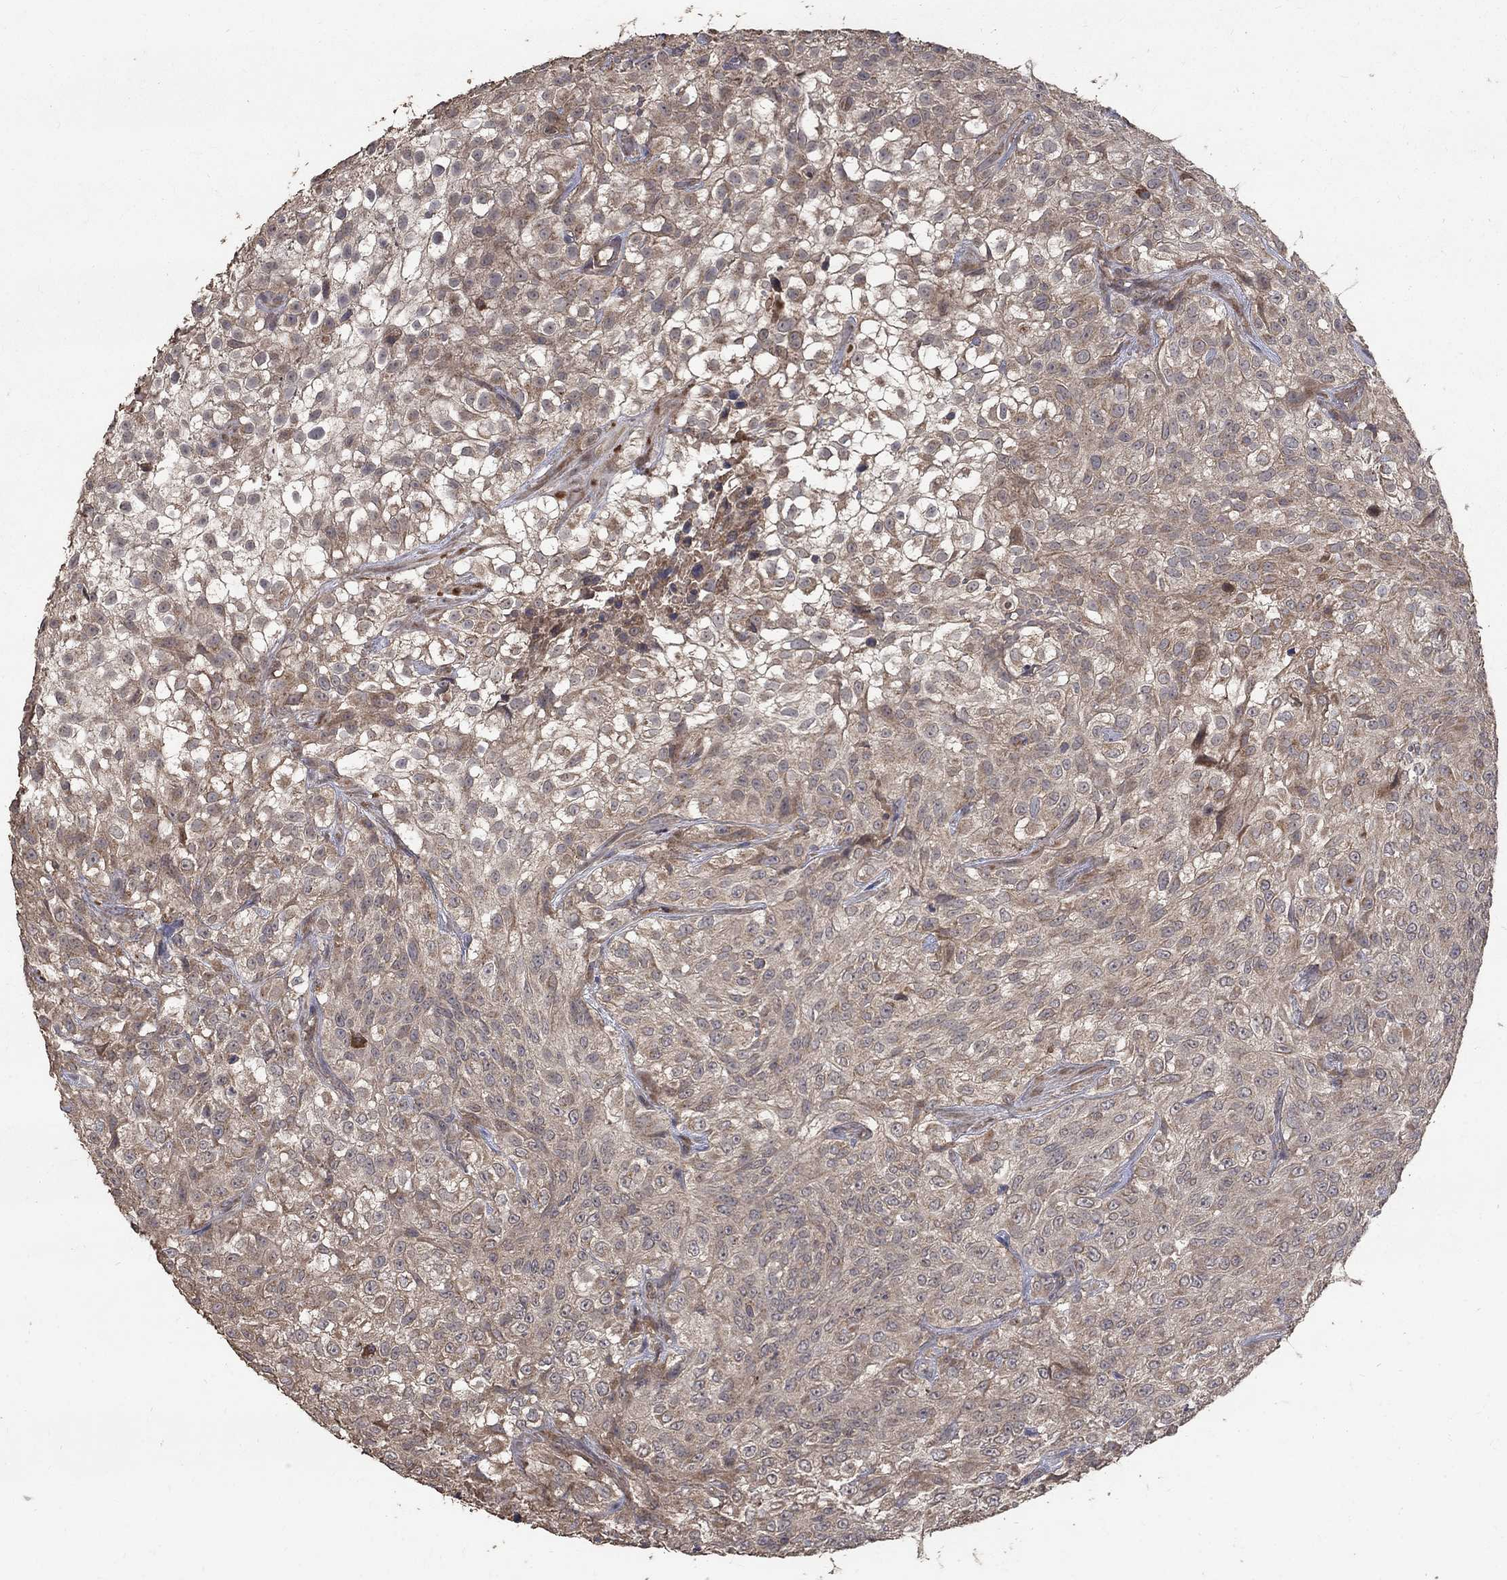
{"staining": {"intensity": "weak", "quantity": "25%-75%", "location": "cytoplasmic/membranous"}, "tissue": "urothelial cancer", "cell_type": "Tumor cells", "image_type": "cancer", "snomed": [{"axis": "morphology", "description": "Urothelial carcinoma, High grade"}, {"axis": "topography", "description": "Urinary bladder"}], "caption": "This photomicrograph reveals IHC staining of high-grade urothelial carcinoma, with low weak cytoplasmic/membranous expression in about 25%-75% of tumor cells.", "gene": "C17orf75", "patient": {"sex": "male", "age": 56}}